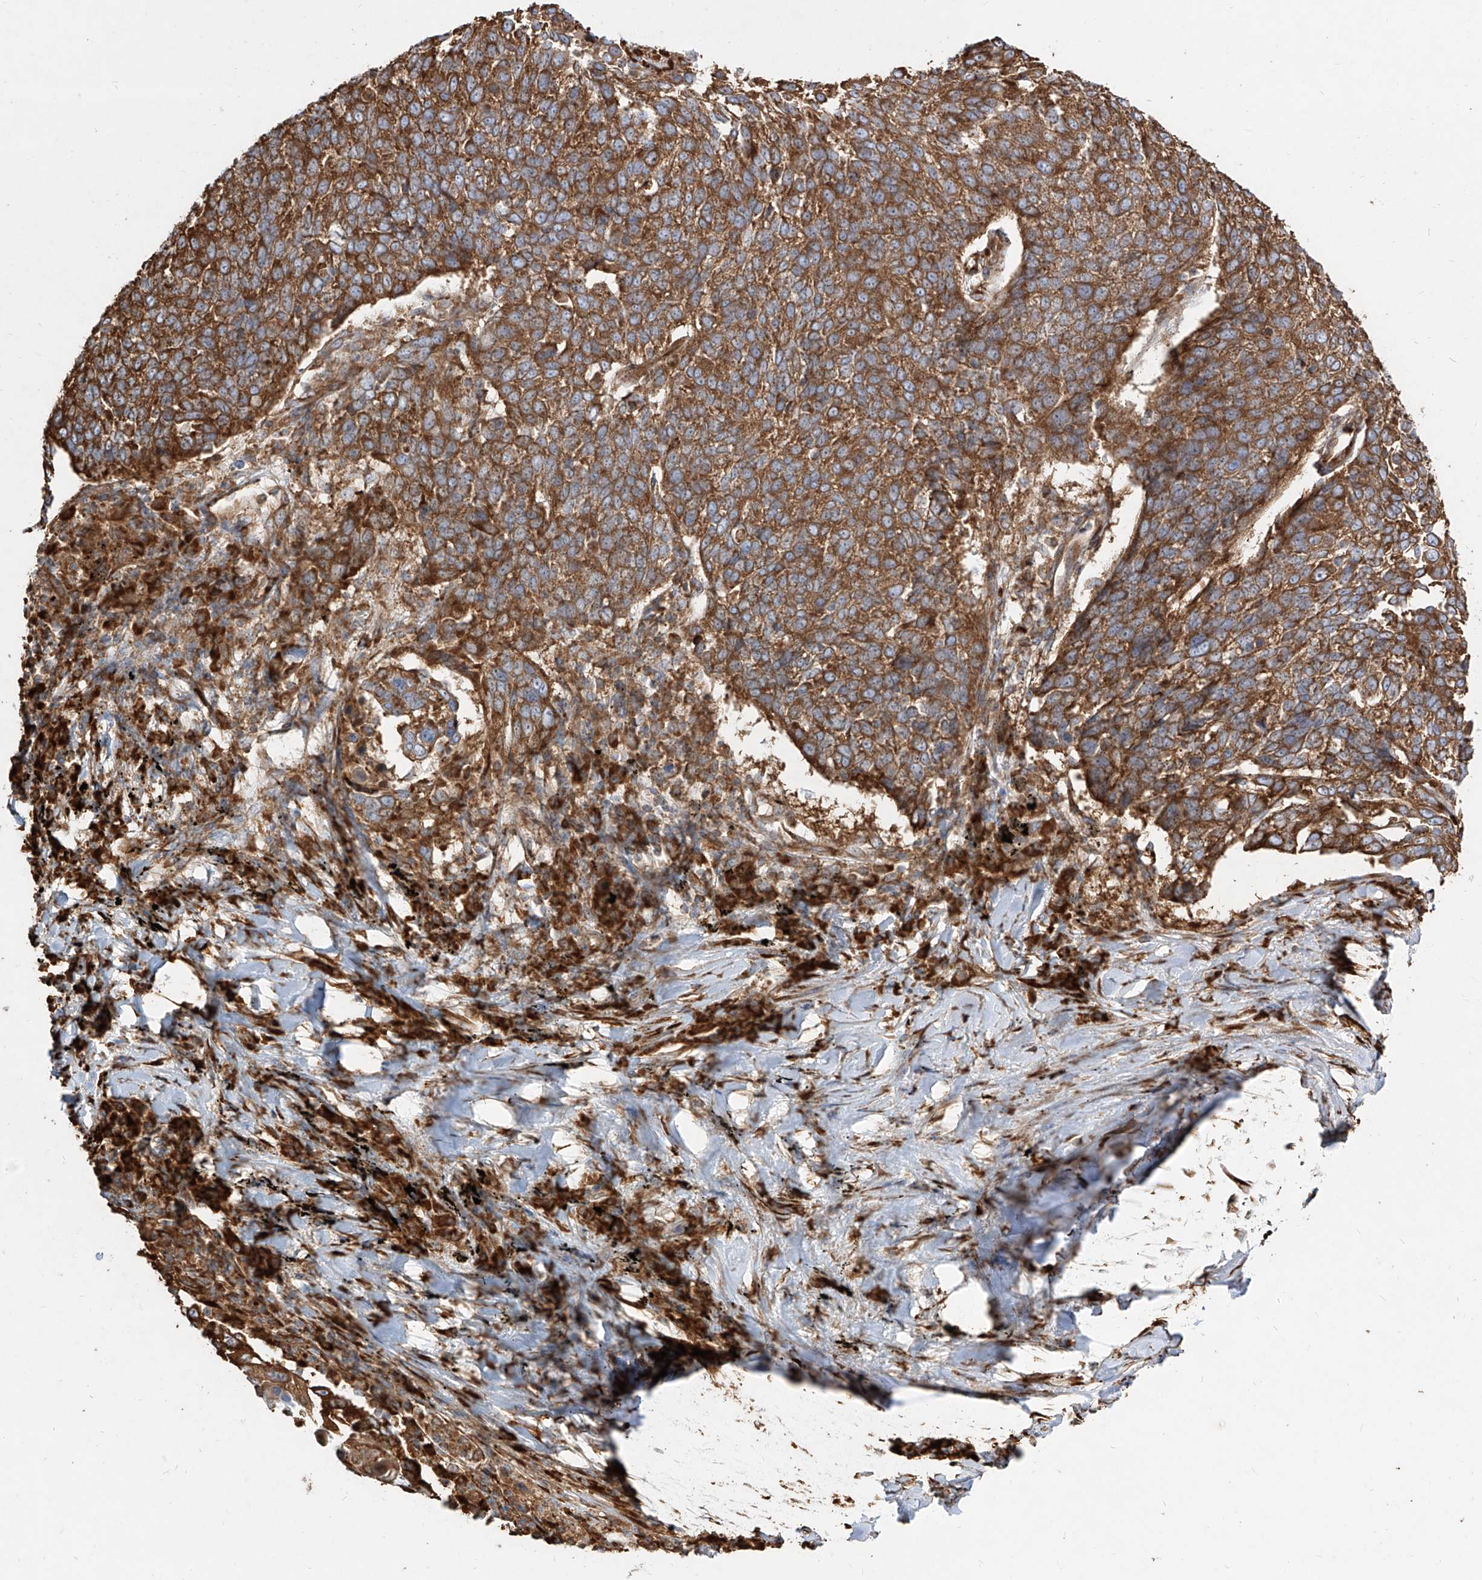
{"staining": {"intensity": "strong", "quantity": ">75%", "location": "cytoplasmic/membranous"}, "tissue": "lung cancer", "cell_type": "Tumor cells", "image_type": "cancer", "snomed": [{"axis": "morphology", "description": "Squamous cell carcinoma, NOS"}, {"axis": "topography", "description": "Lung"}], "caption": "IHC (DAB (3,3'-diaminobenzidine)) staining of lung cancer reveals strong cytoplasmic/membranous protein positivity in about >75% of tumor cells.", "gene": "RPS25", "patient": {"sex": "male", "age": 66}}